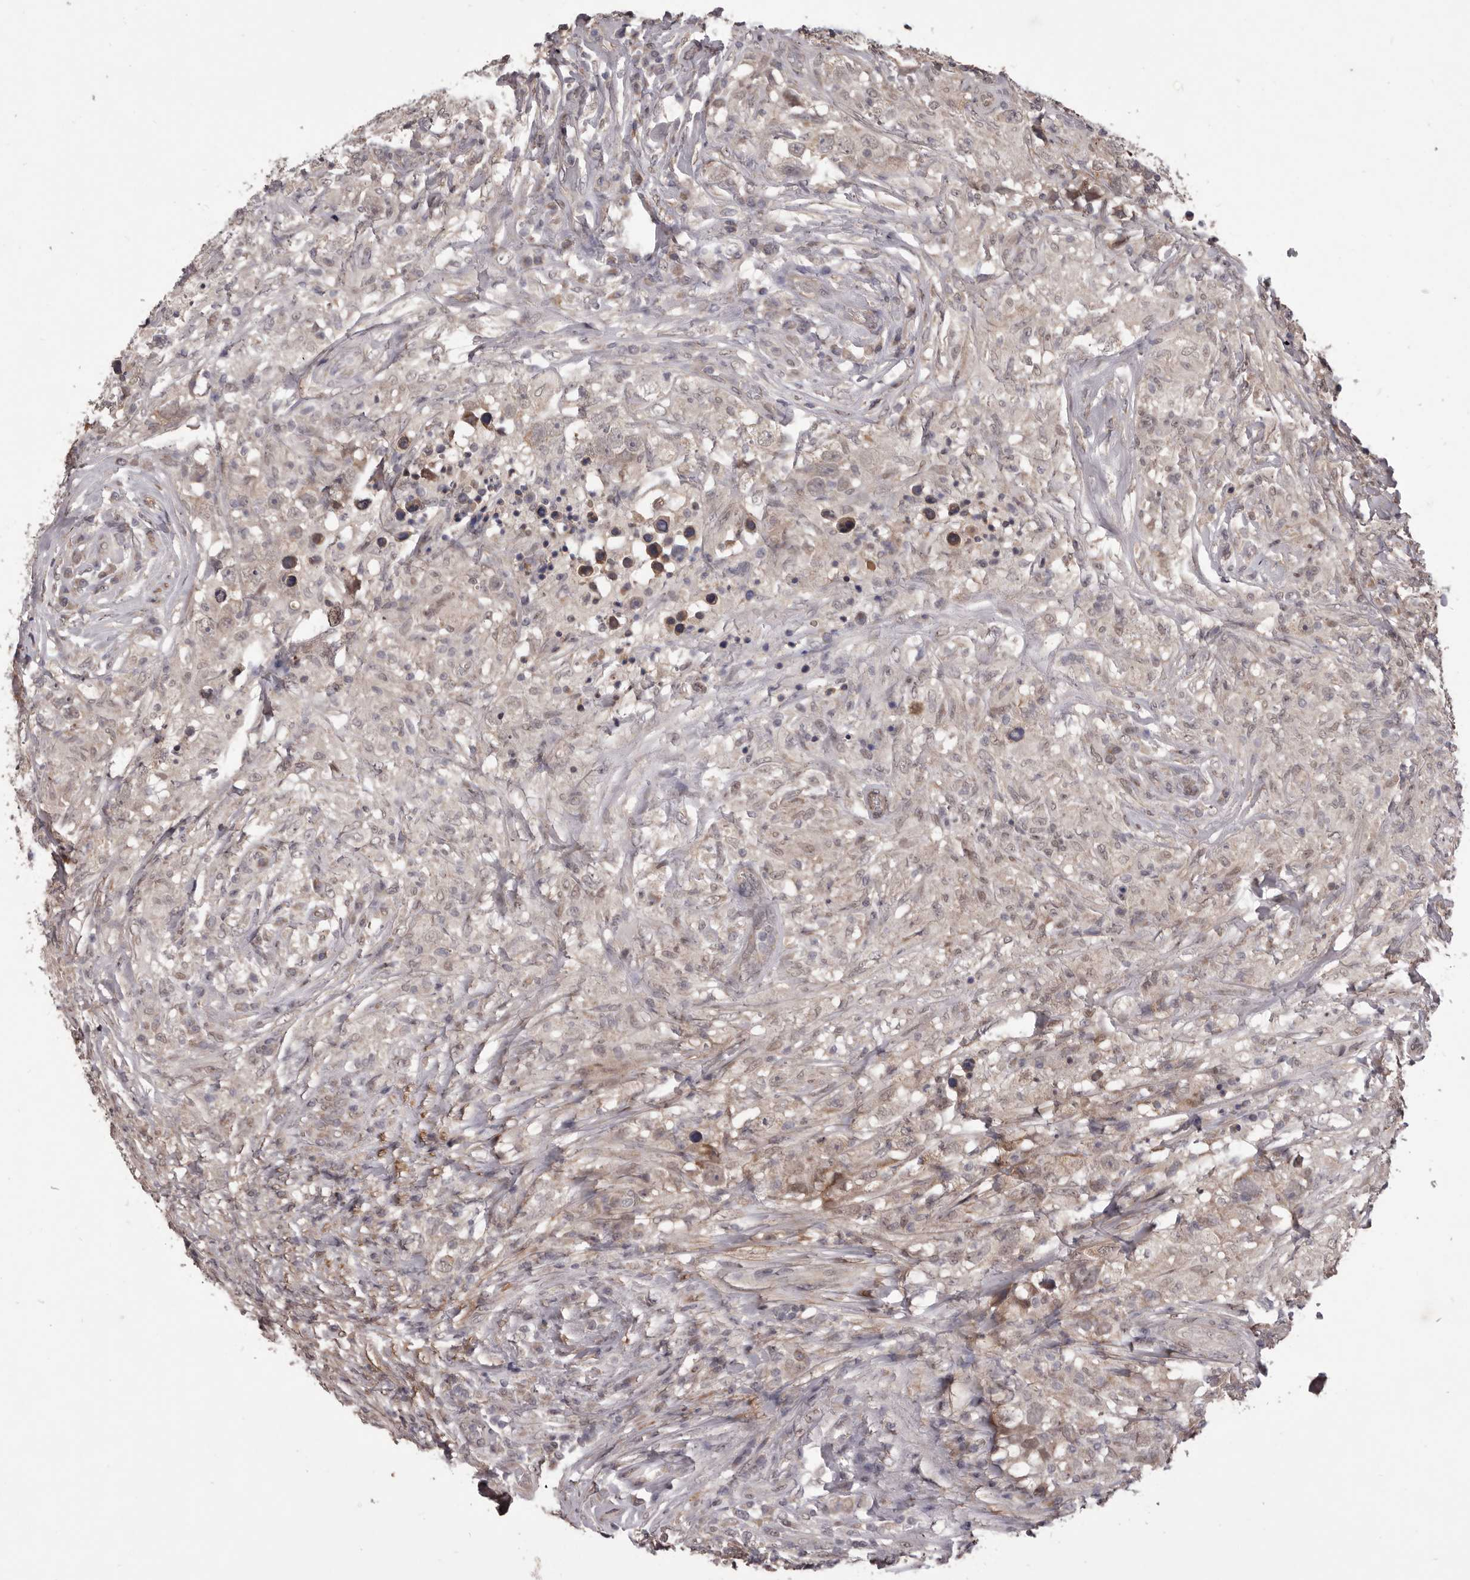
{"staining": {"intensity": "negative", "quantity": "none", "location": "none"}, "tissue": "testis cancer", "cell_type": "Tumor cells", "image_type": "cancer", "snomed": [{"axis": "morphology", "description": "Seminoma, NOS"}, {"axis": "topography", "description": "Testis"}], "caption": "IHC image of neoplastic tissue: testis seminoma stained with DAB shows no significant protein positivity in tumor cells.", "gene": "CELF3", "patient": {"sex": "male", "age": 49}}